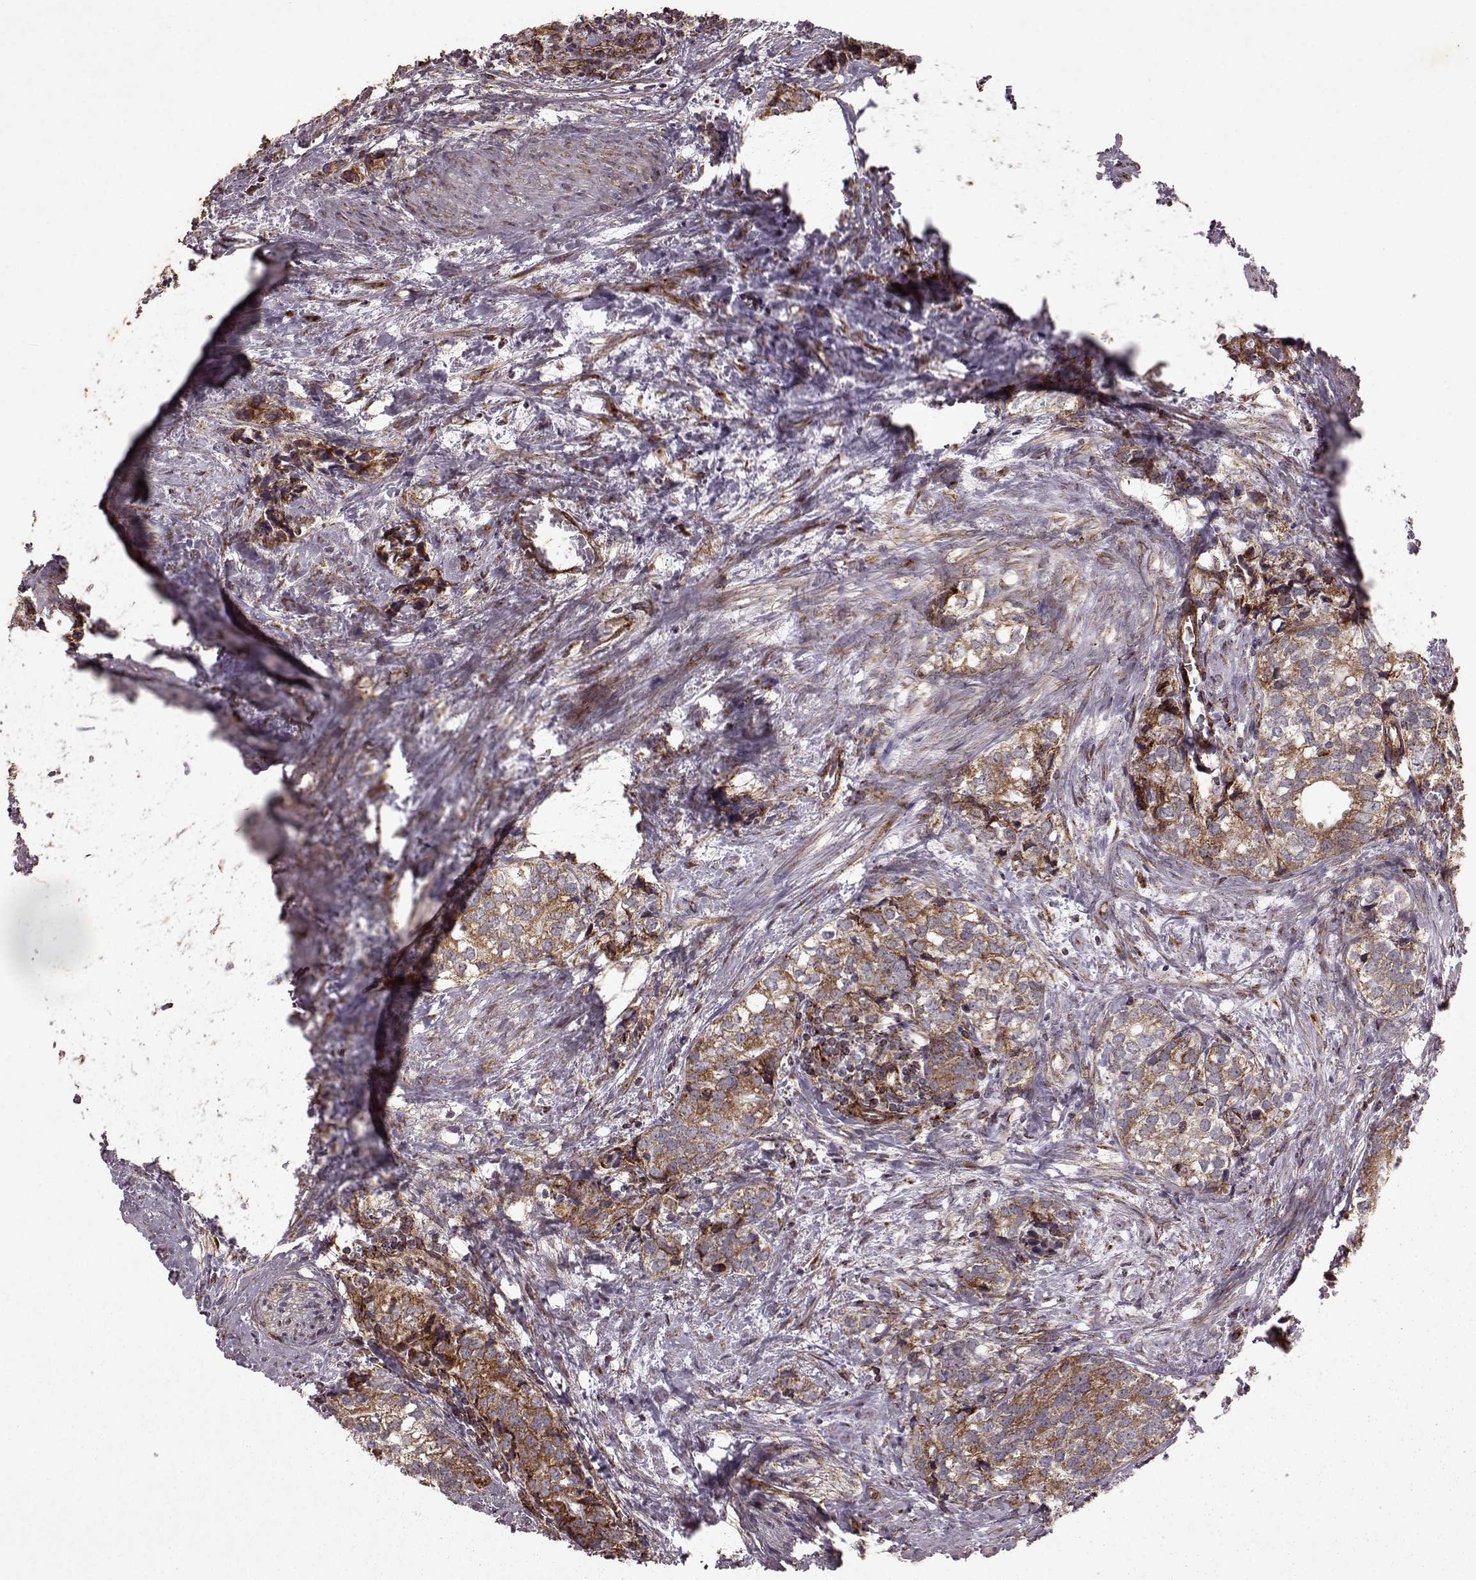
{"staining": {"intensity": "moderate", "quantity": ">75%", "location": "cytoplasmic/membranous"}, "tissue": "prostate cancer", "cell_type": "Tumor cells", "image_type": "cancer", "snomed": [{"axis": "morphology", "description": "Adenocarcinoma, NOS"}, {"axis": "topography", "description": "Prostate and seminal vesicle, NOS"}], "caption": "Prostate cancer (adenocarcinoma) stained with immunohistochemistry reveals moderate cytoplasmic/membranous positivity in about >75% of tumor cells. The staining was performed using DAB (3,3'-diaminobenzidine), with brown indicating positive protein expression. Nuclei are stained blue with hematoxylin.", "gene": "FXN", "patient": {"sex": "male", "age": 63}}